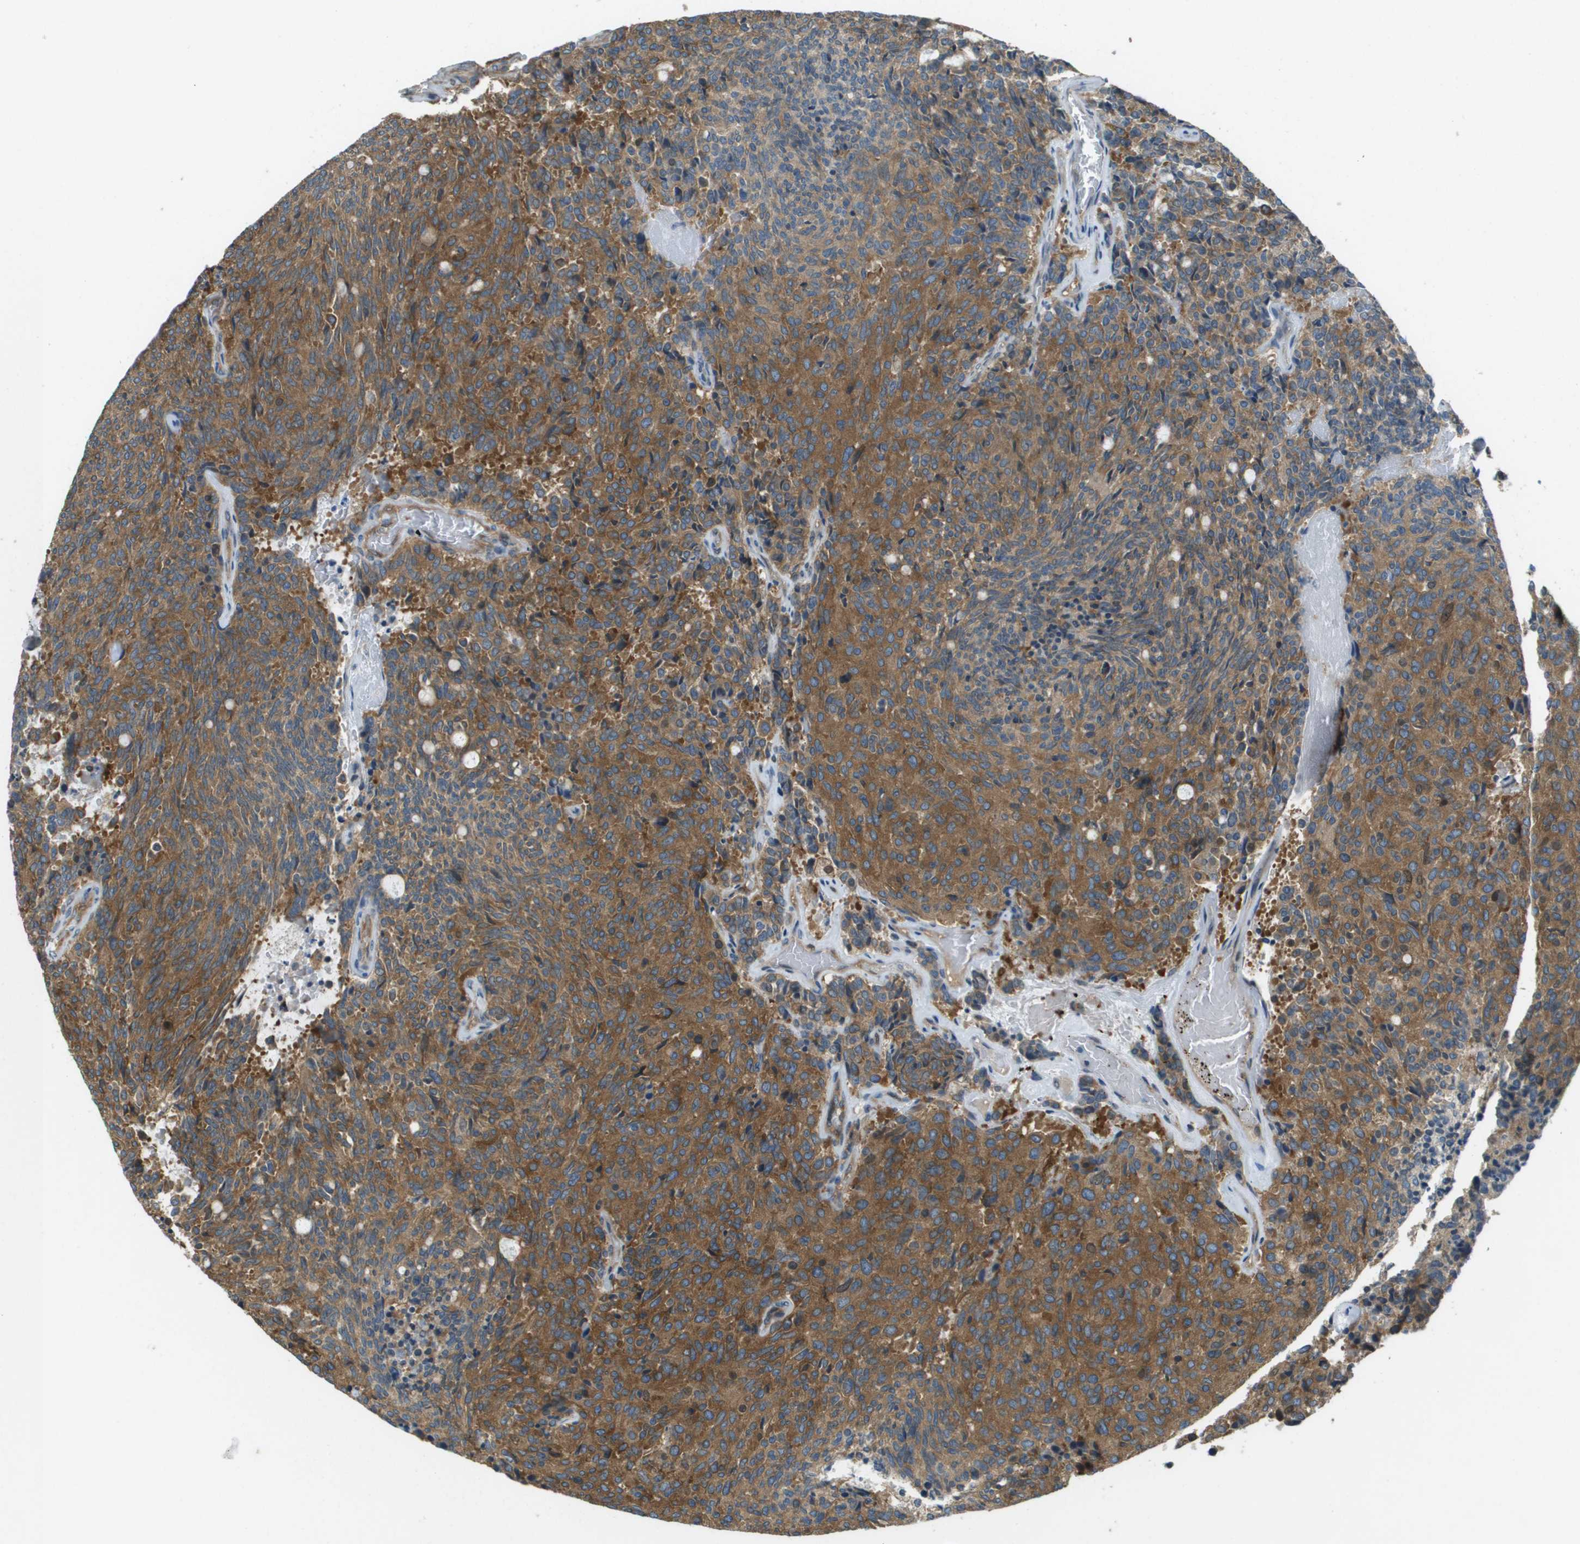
{"staining": {"intensity": "moderate", "quantity": ">75%", "location": "cytoplasmic/membranous"}, "tissue": "carcinoid", "cell_type": "Tumor cells", "image_type": "cancer", "snomed": [{"axis": "morphology", "description": "Carcinoid, malignant, NOS"}, {"axis": "topography", "description": "Pancreas"}], "caption": "Protein analysis of carcinoid tissue shows moderate cytoplasmic/membranous expression in about >75% of tumor cells.", "gene": "CORO1B", "patient": {"sex": "female", "age": 54}}